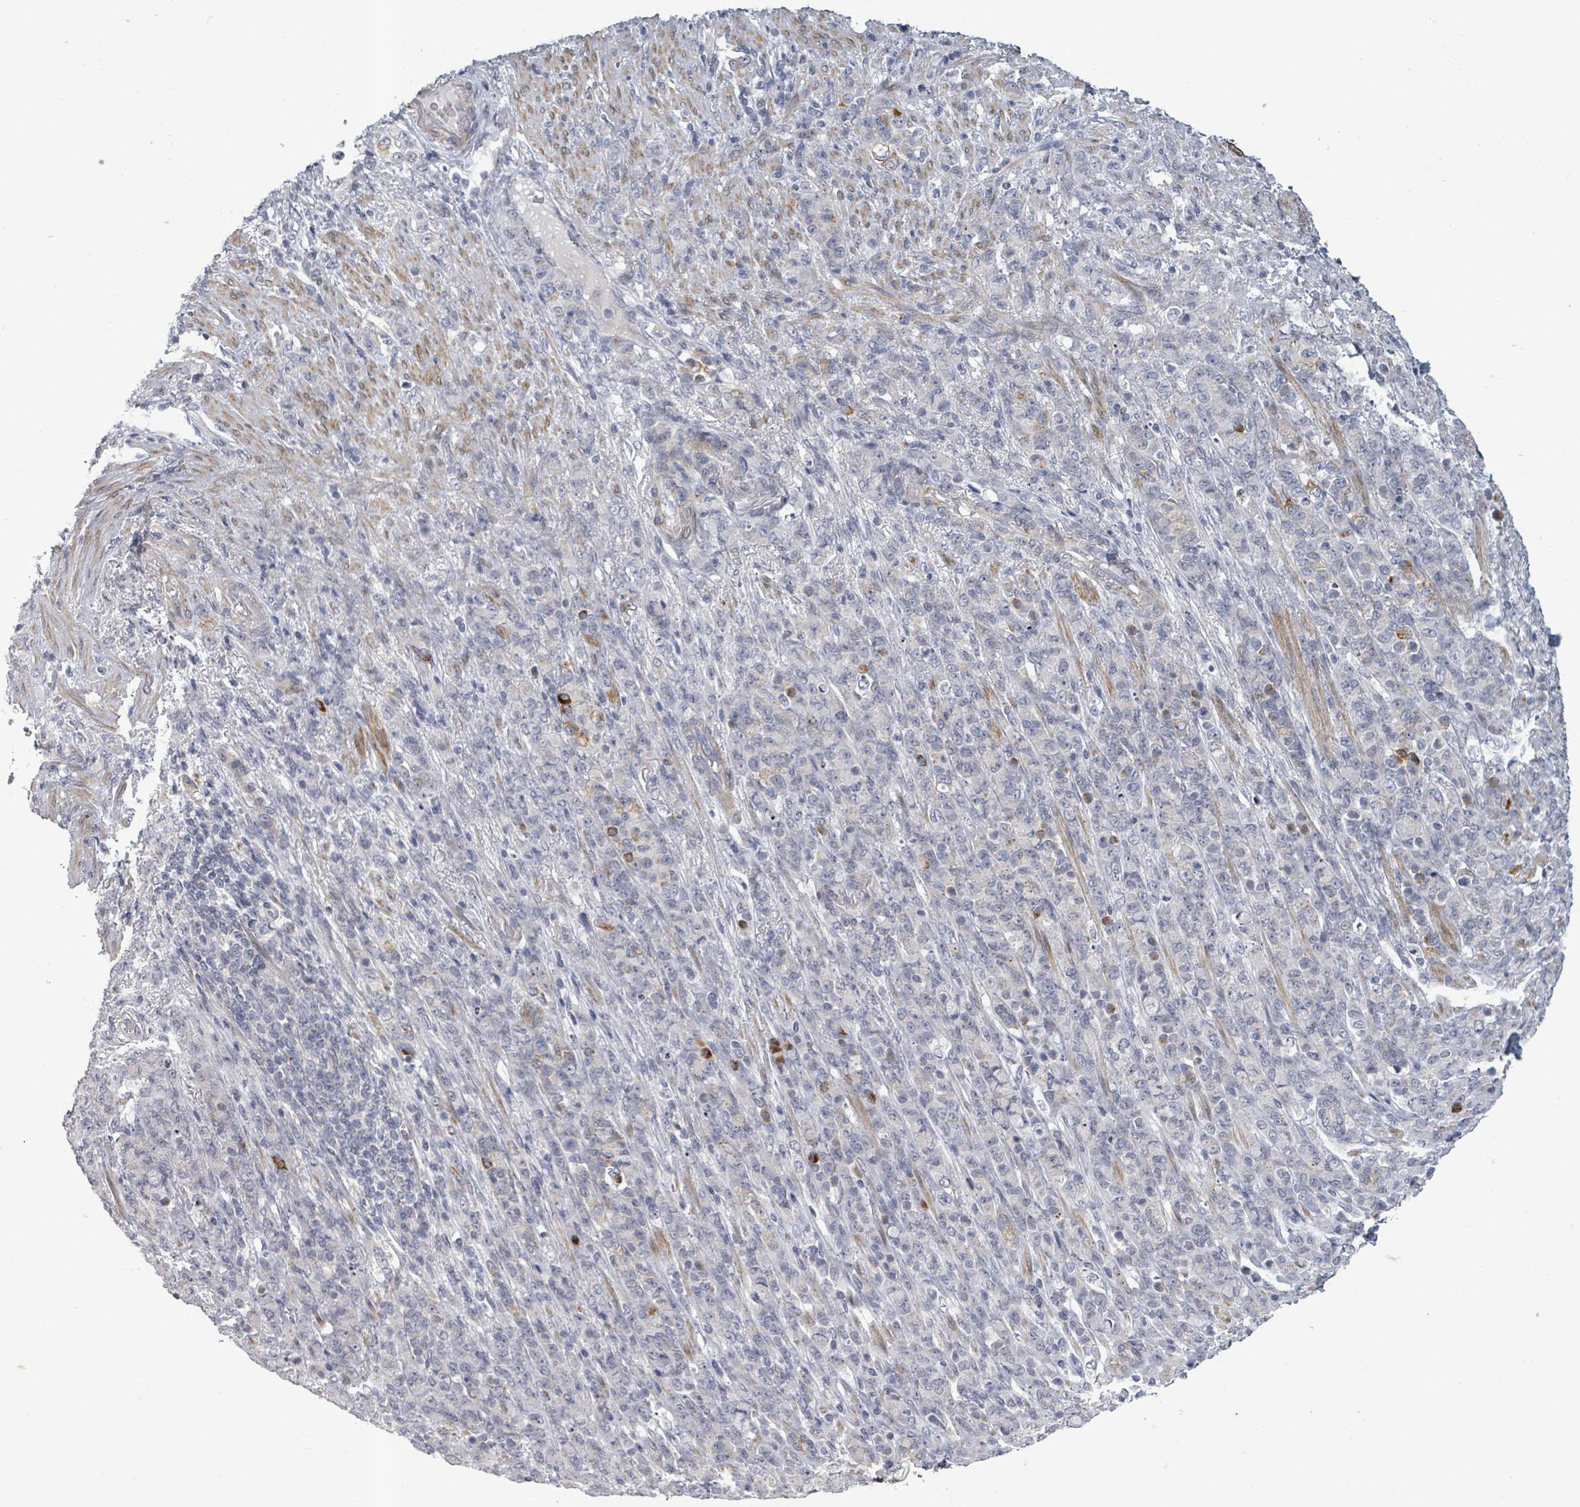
{"staining": {"intensity": "negative", "quantity": "none", "location": "none"}, "tissue": "stomach cancer", "cell_type": "Tumor cells", "image_type": "cancer", "snomed": [{"axis": "morphology", "description": "Adenocarcinoma, NOS"}, {"axis": "topography", "description": "Stomach"}], "caption": "Tumor cells show no significant protein positivity in stomach cancer.", "gene": "PTPN20", "patient": {"sex": "female", "age": 79}}